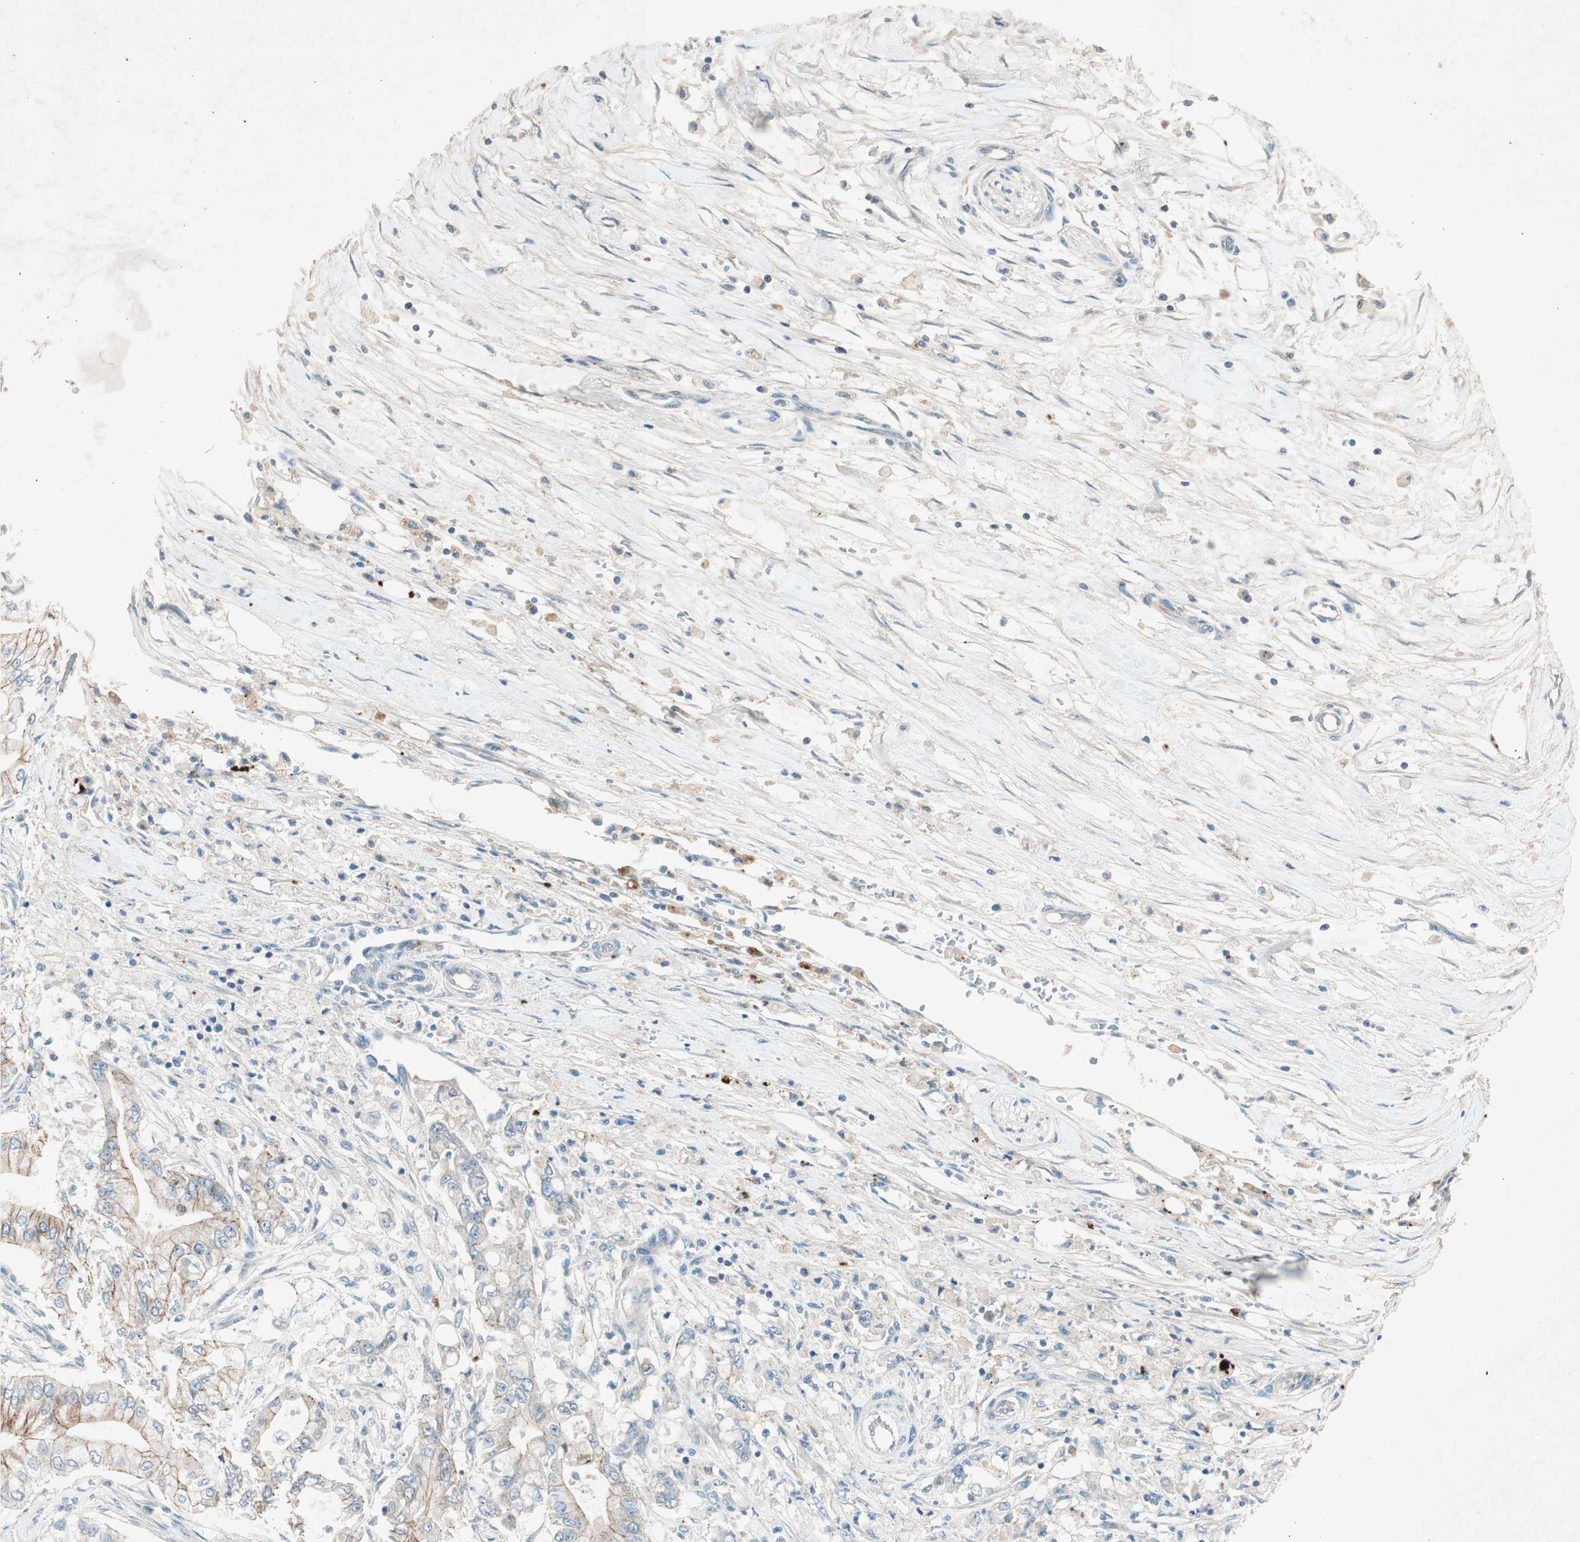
{"staining": {"intensity": "weak", "quantity": "<25%", "location": "cytoplasmic/membranous"}, "tissue": "pancreatic cancer", "cell_type": "Tumor cells", "image_type": "cancer", "snomed": [{"axis": "morphology", "description": "Adenocarcinoma, NOS"}, {"axis": "topography", "description": "Pancreas"}], "caption": "Immunohistochemical staining of human adenocarcinoma (pancreatic) demonstrates no significant positivity in tumor cells.", "gene": "NKAIN1", "patient": {"sex": "male", "age": 70}}